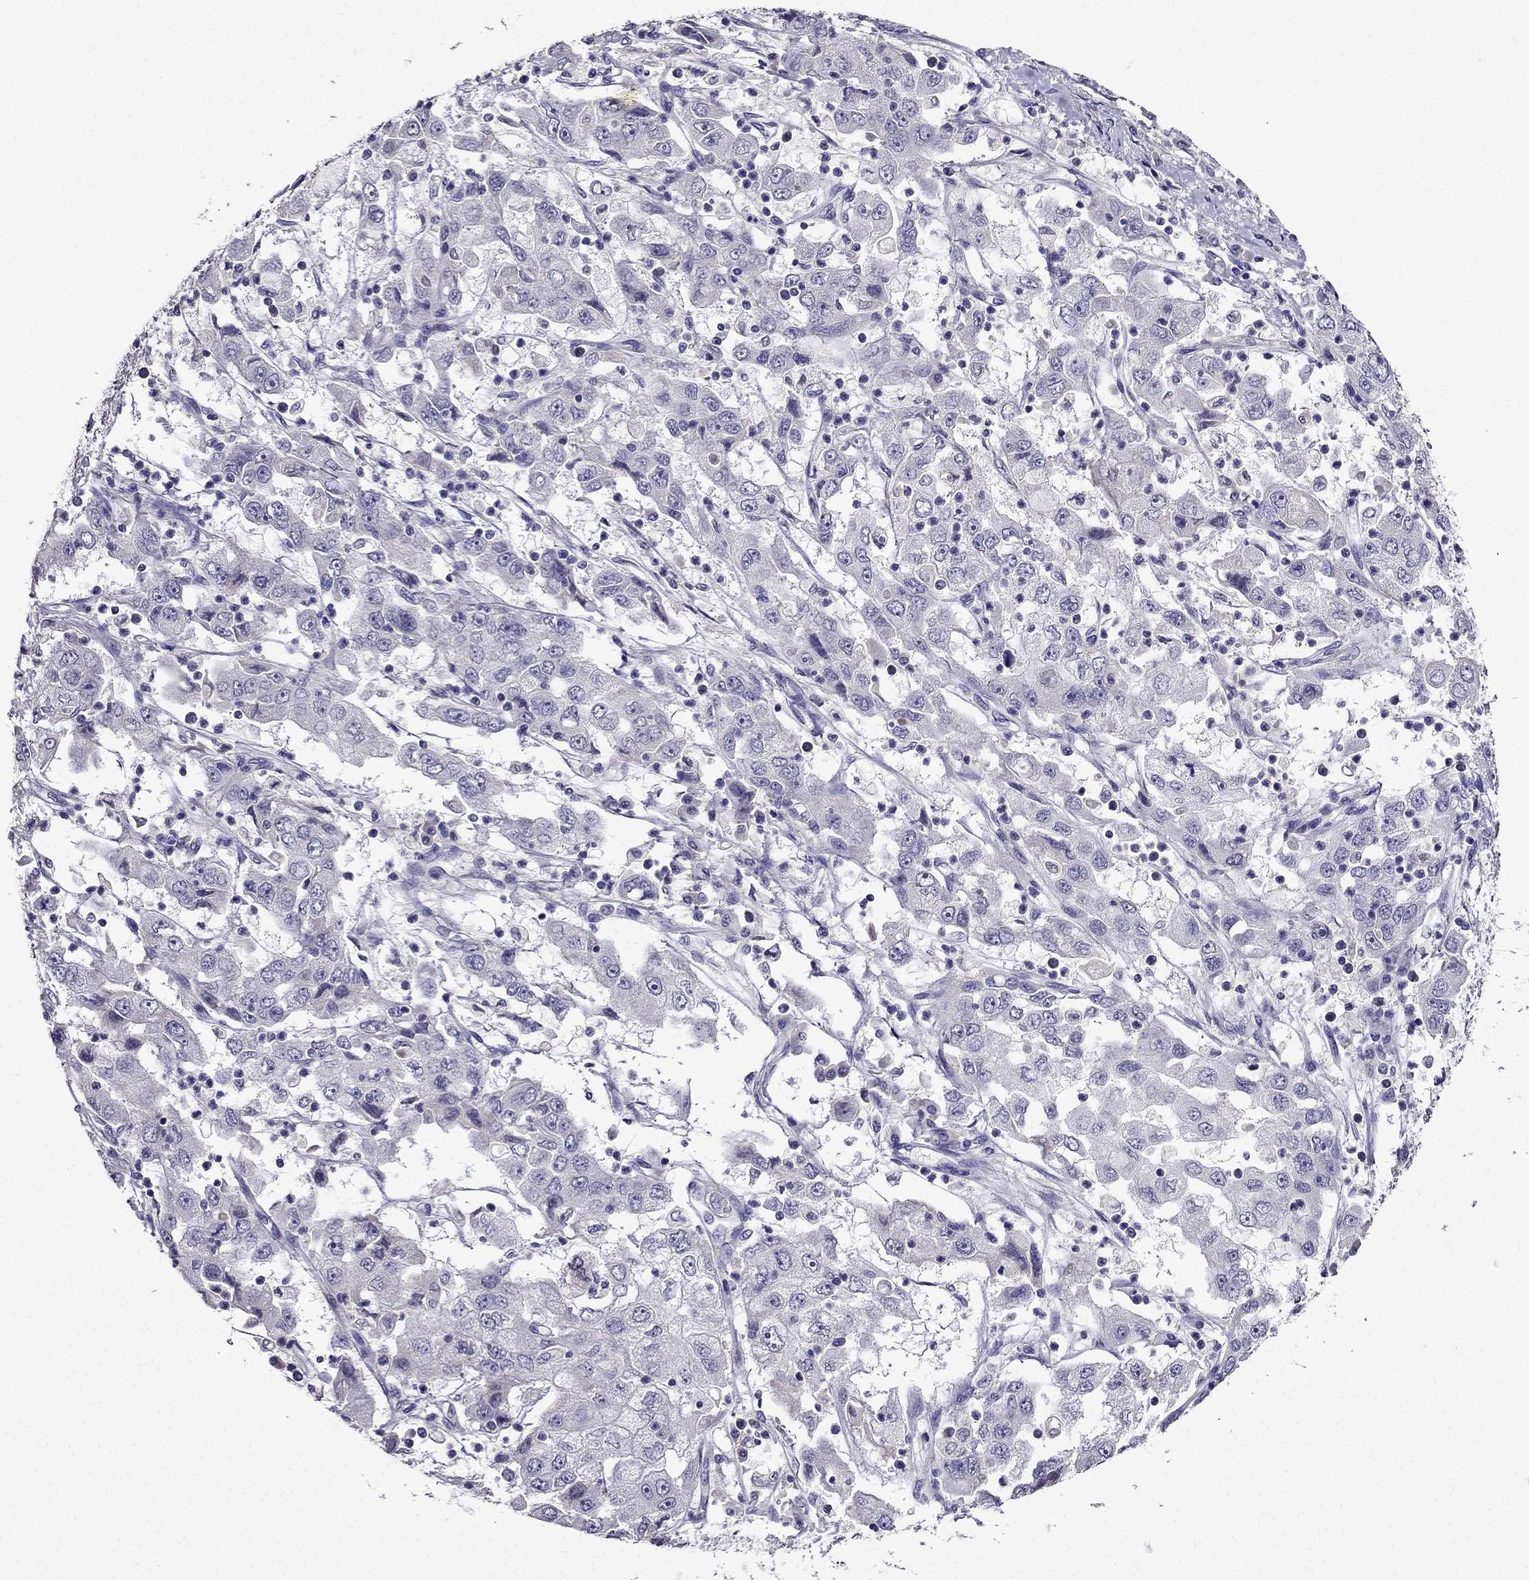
{"staining": {"intensity": "negative", "quantity": "none", "location": "none"}, "tissue": "cervical cancer", "cell_type": "Tumor cells", "image_type": "cancer", "snomed": [{"axis": "morphology", "description": "Squamous cell carcinoma, NOS"}, {"axis": "topography", "description": "Cervix"}], "caption": "Protein analysis of cervical cancer reveals no significant staining in tumor cells.", "gene": "DUSP15", "patient": {"sex": "female", "age": 36}}